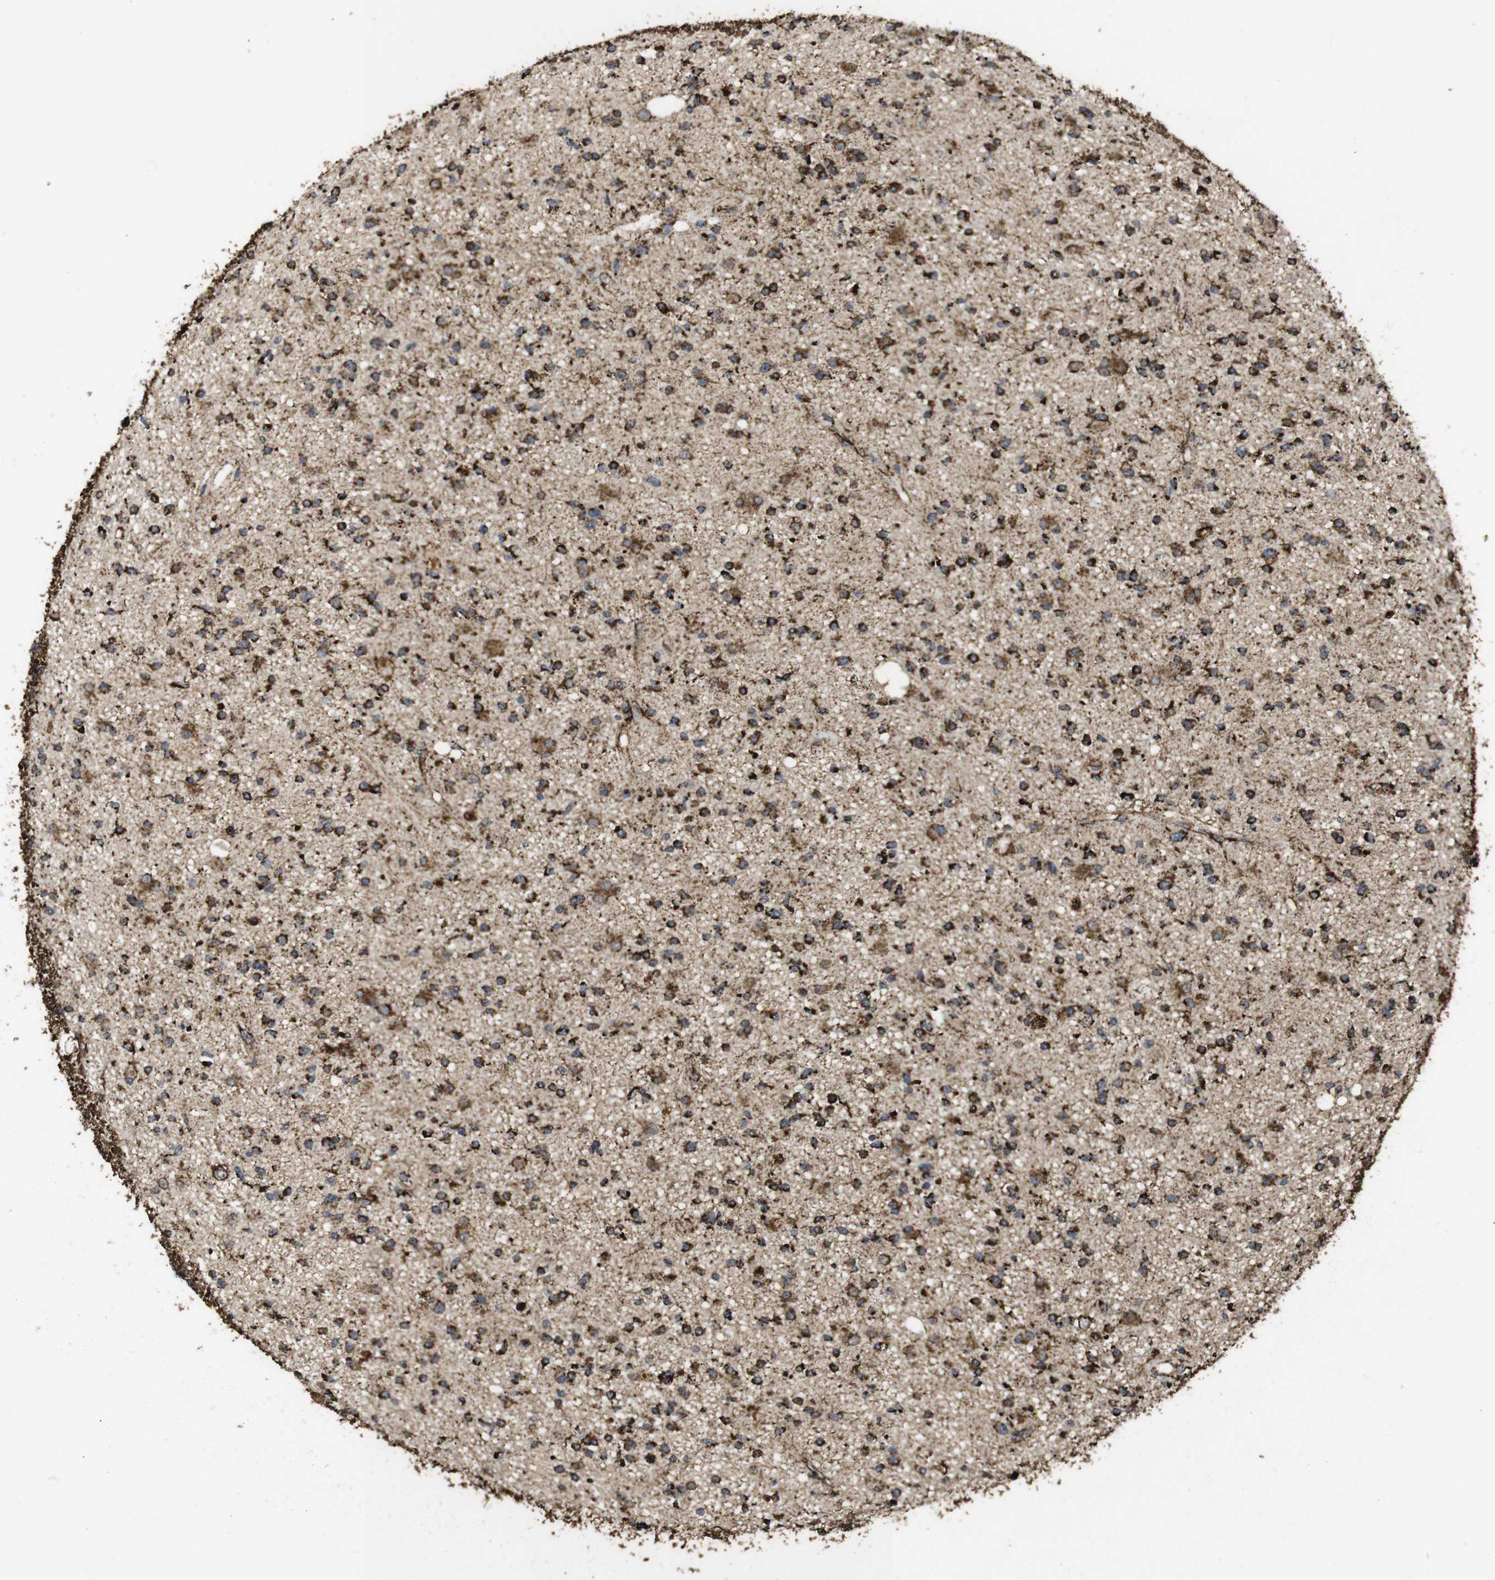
{"staining": {"intensity": "strong", "quantity": ">75%", "location": "cytoplasmic/membranous"}, "tissue": "glioma", "cell_type": "Tumor cells", "image_type": "cancer", "snomed": [{"axis": "morphology", "description": "Glioma, malignant, High grade"}, {"axis": "topography", "description": "Brain"}], "caption": "This is an image of immunohistochemistry (IHC) staining of malignant high-grade glioma, which shows strong staining in the cytoplasmic/membranous of tumor cells.", "gene": "ATP5F1A", "patient": {"sex": "male", "age": 33}}